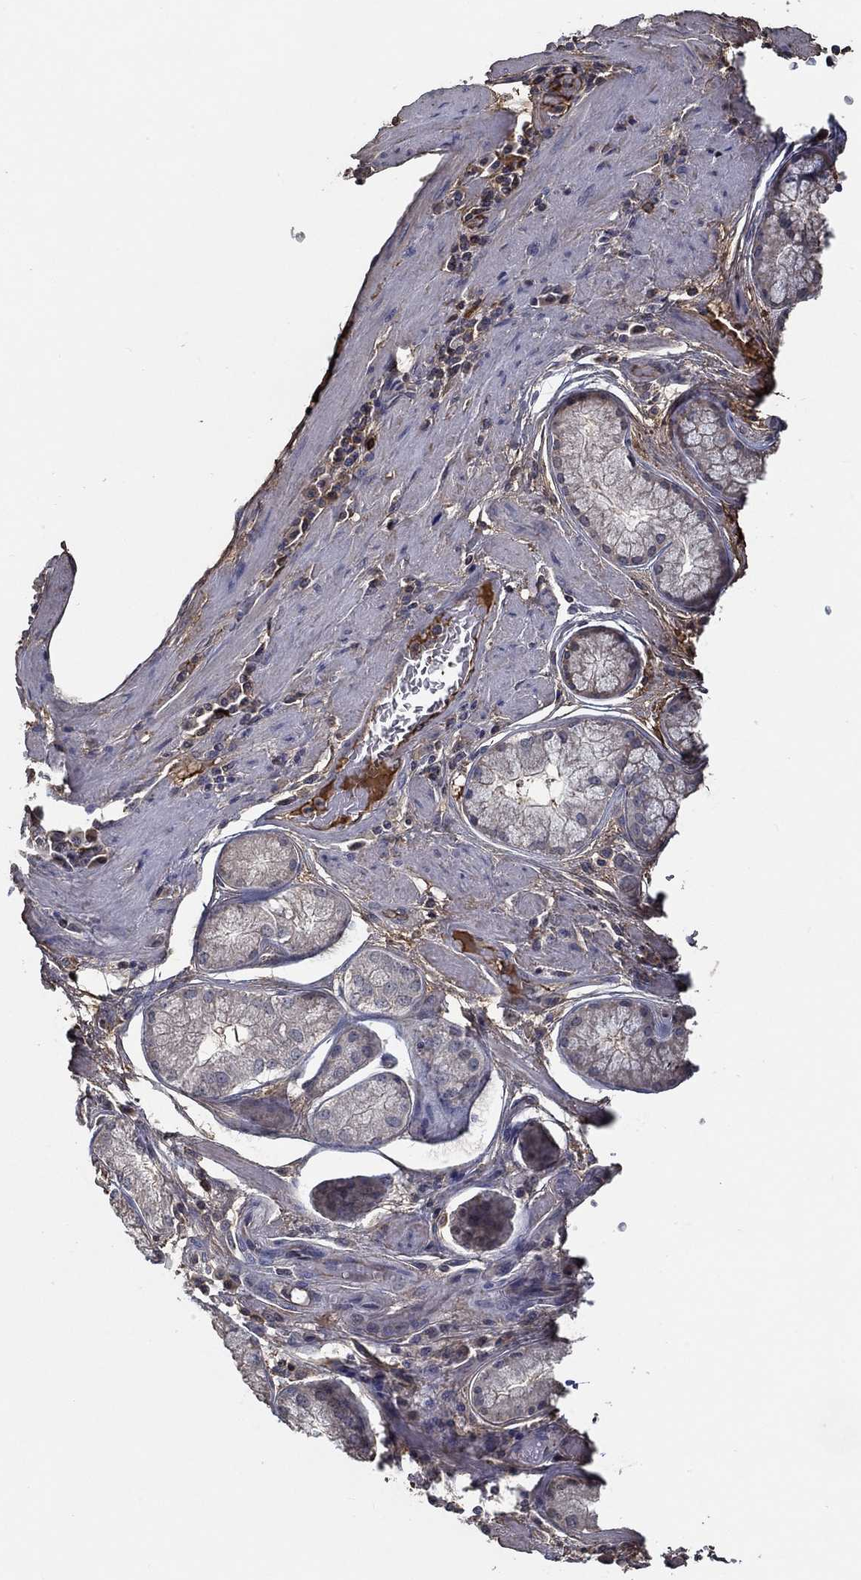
{"staining": {"intensity": "negative", "quantity": "none", "location": "none"}, "tissue": "stomach cancer", "cell_type": "Tumor cells", "image_type": "cancer", "snomed": [{"axis": "morphology", "description": "Adenocarcinoma, NOS"}, {"axis": "topography", "description": "Stomach, lower"}], "caption": "The image shows no significant positivity in tumor cells of stomach cancer (adenocarcinoma).", "gene": "IL10", "patient": {"sex": "female", "age": 76}}